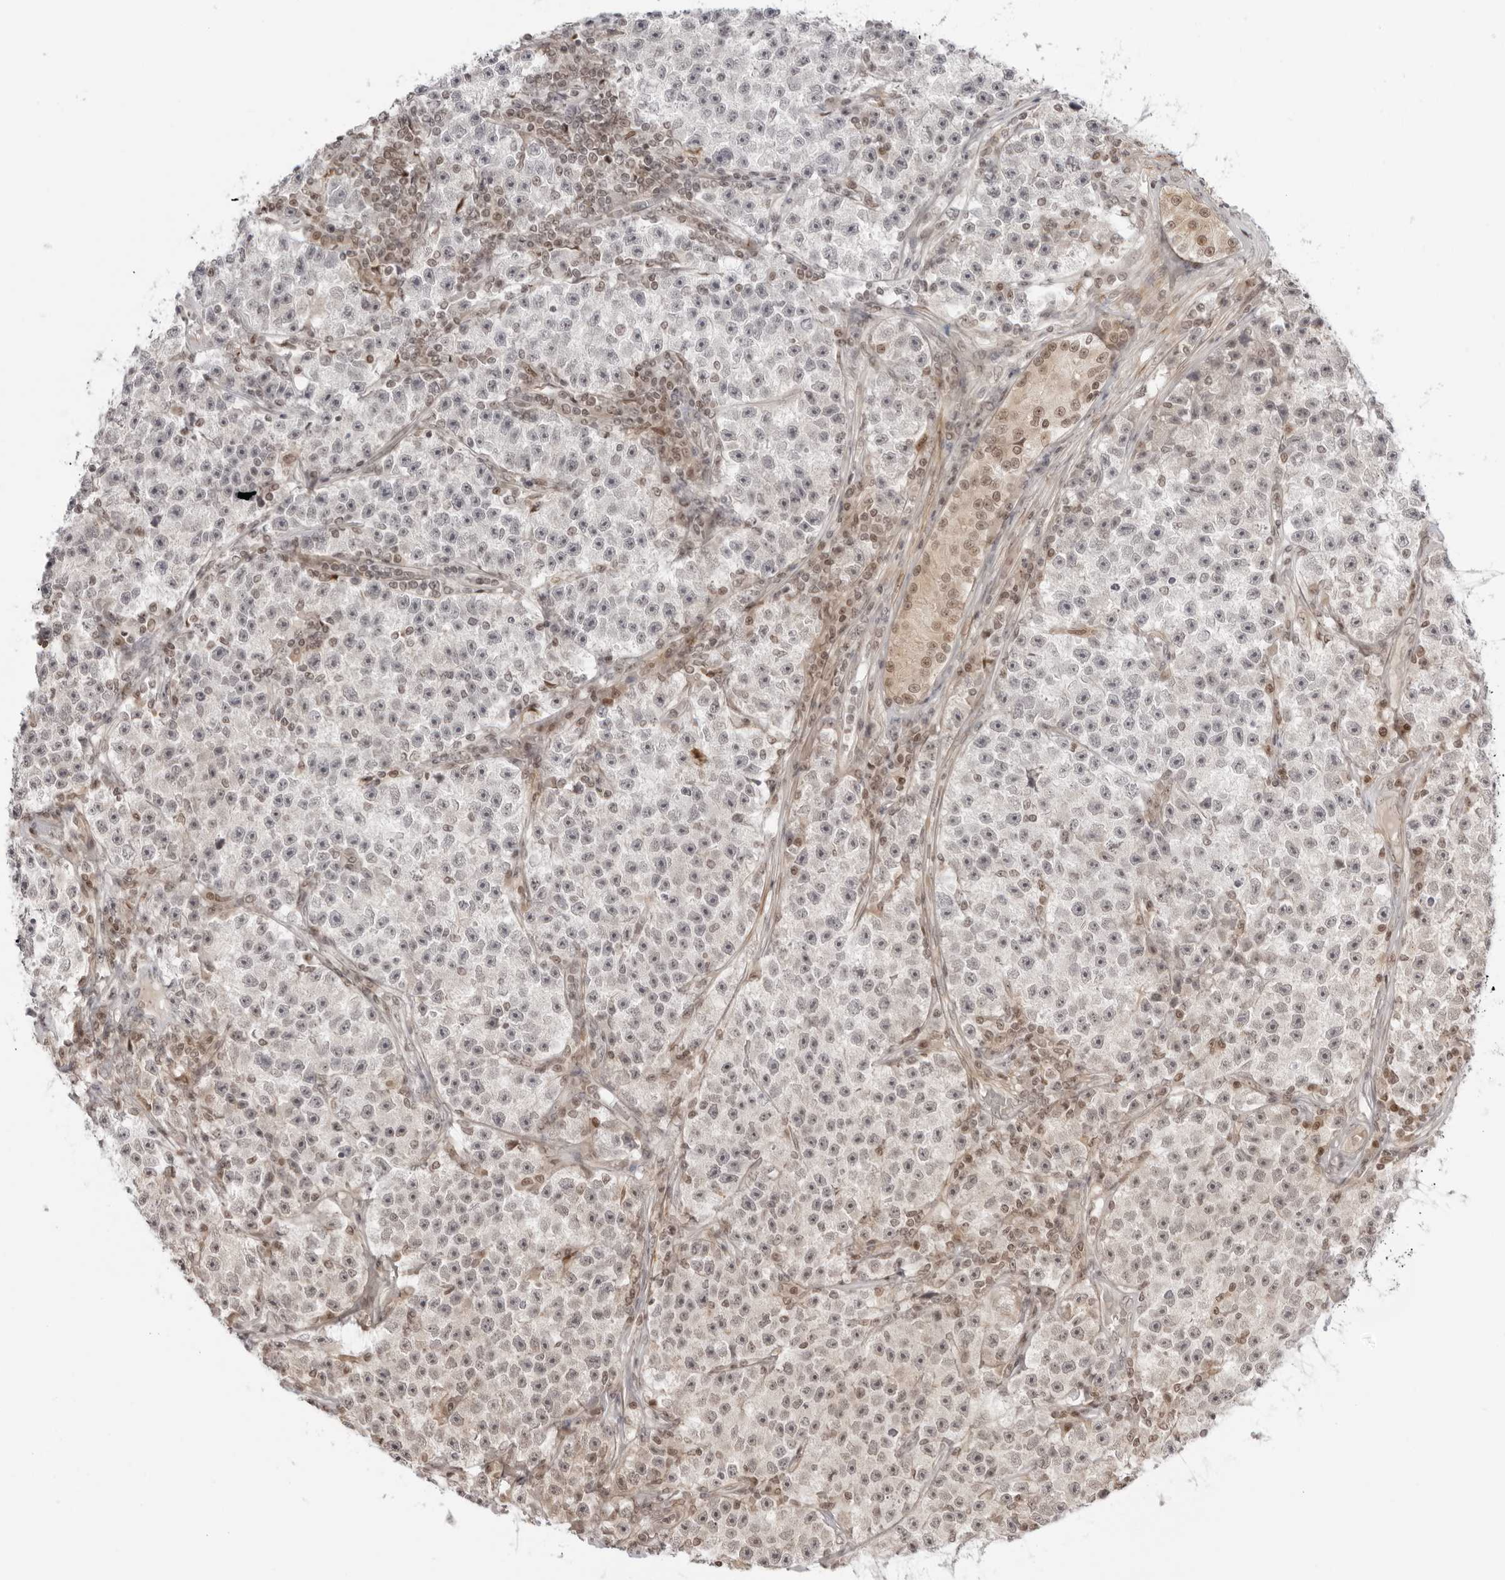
{"staining": {"intensity": "weak", "quantity": "<25%", "location": "nuclear"}, "tissue": "testis cancer", "cell_type": "Tumor cells", "image_type": "cancer", "snomed": [{"axis": "morphology", "description": "Seminoma, NOS"}, {"axis": "topography", "description": "Testis"}], "caption": "An immunohistochemistry micrograph of testis cancer (seminoma) is shown. There is no staining in tumor cells of testis cancer (seminoma). Nuclei are stained in blue.", "gene": "RNF146", "patient": {"sex": "male", "age": 22}}